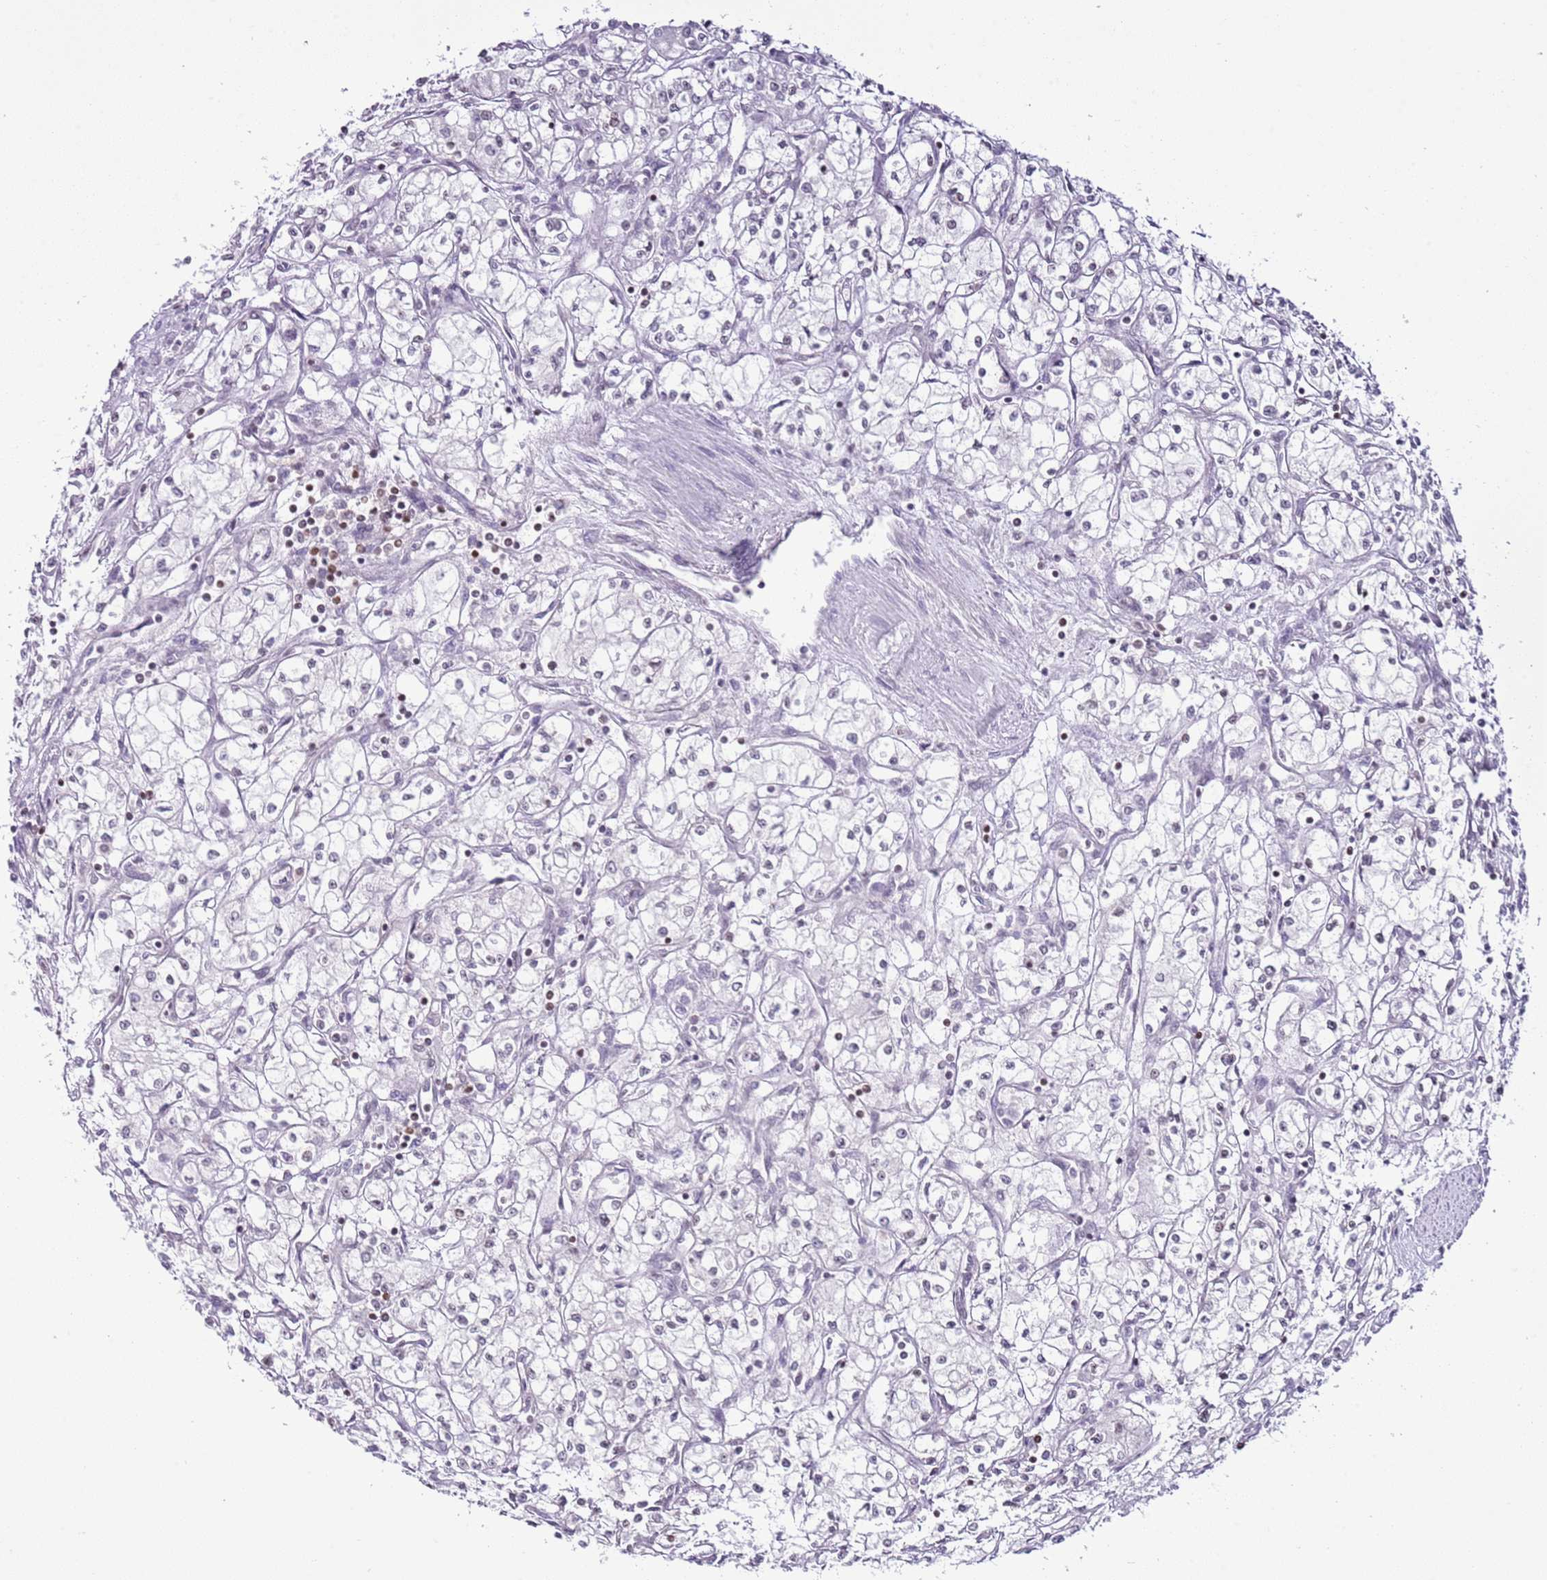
{"staining": {"intensity": "negative", "quantity": "none", "location": "none"}, "tissue": "renal cancer", "cell_type": "Tumor cells", "image_type": "cancer", "snomed": [{"axis": "morphology", "description": "Adenocarcinoma, NOS"}, {"axis": "topography", "description": "Kidney"}], "caption": "Immunohistochemistry histopathology image of neoplastic tissue: human renal cancer (adenocarcinoma) stained with DAB (3,3'-diaminobenzidine) displays no significant protein staining in tumor cells.", "gene": "SELENOH", "patient": {"sex": "male", "age": 59}}